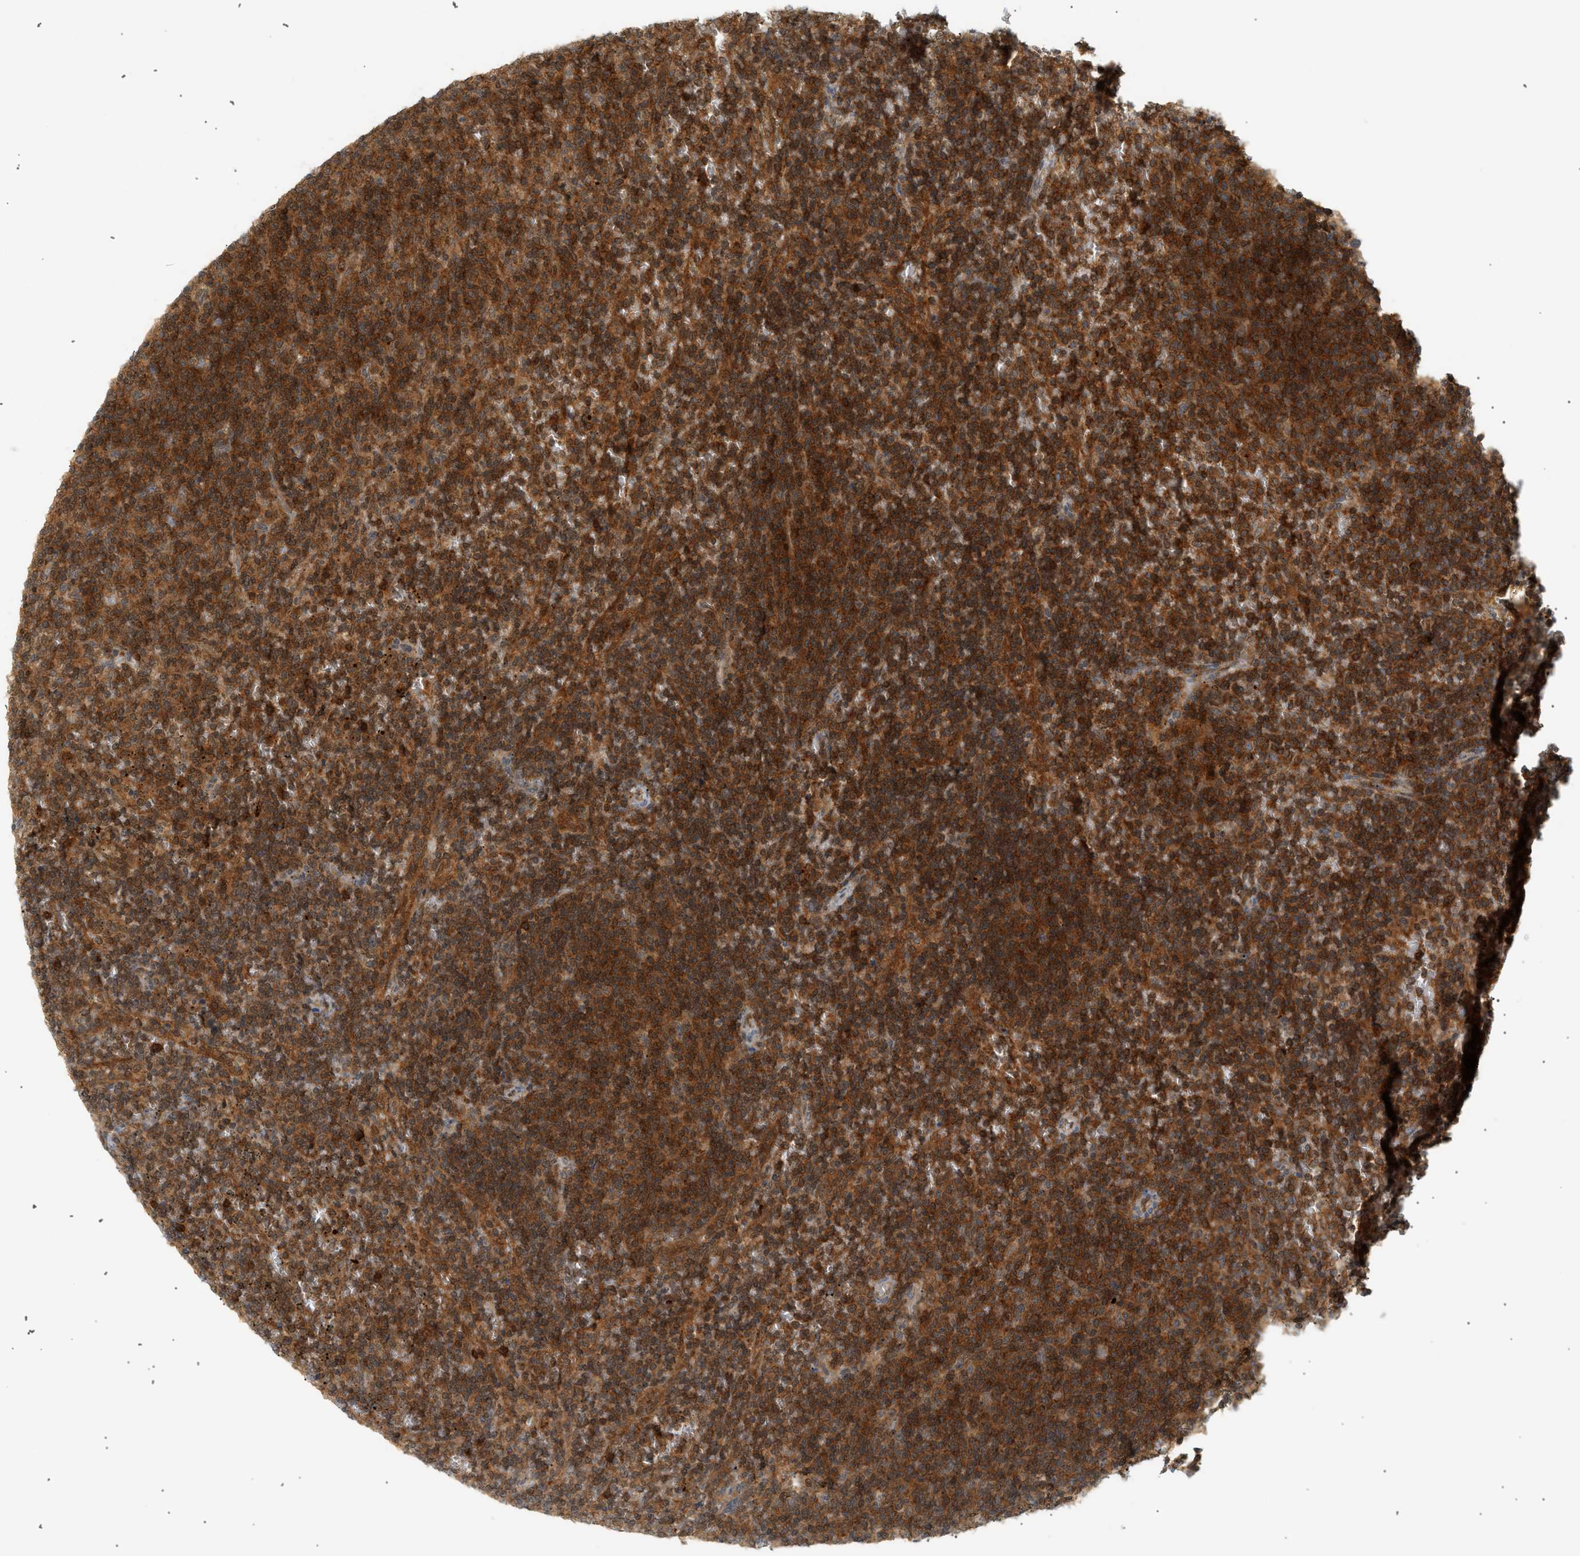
{"staining": {"intensity": "strong", "quantity": ">75%", "location": "cytoplasmic/membranous"}, "tissue": "lymphoma", "cell_type": "Tumor cells", "image_type": "cancer", "snomed": [{"axis": "morphology", "description": "Malignant lymphoma, non-Hodgkin's type, Low grade"}, {"axis": "topography", "description": "Spleen"}], "caption": "Protein analysis of lymphoma tissue exhibits strong cytoplasmic/membranous expression in approximately >75% of tumor cells.", "gene": "SHC1", "patient": {"sex": "female", "age": 50}}